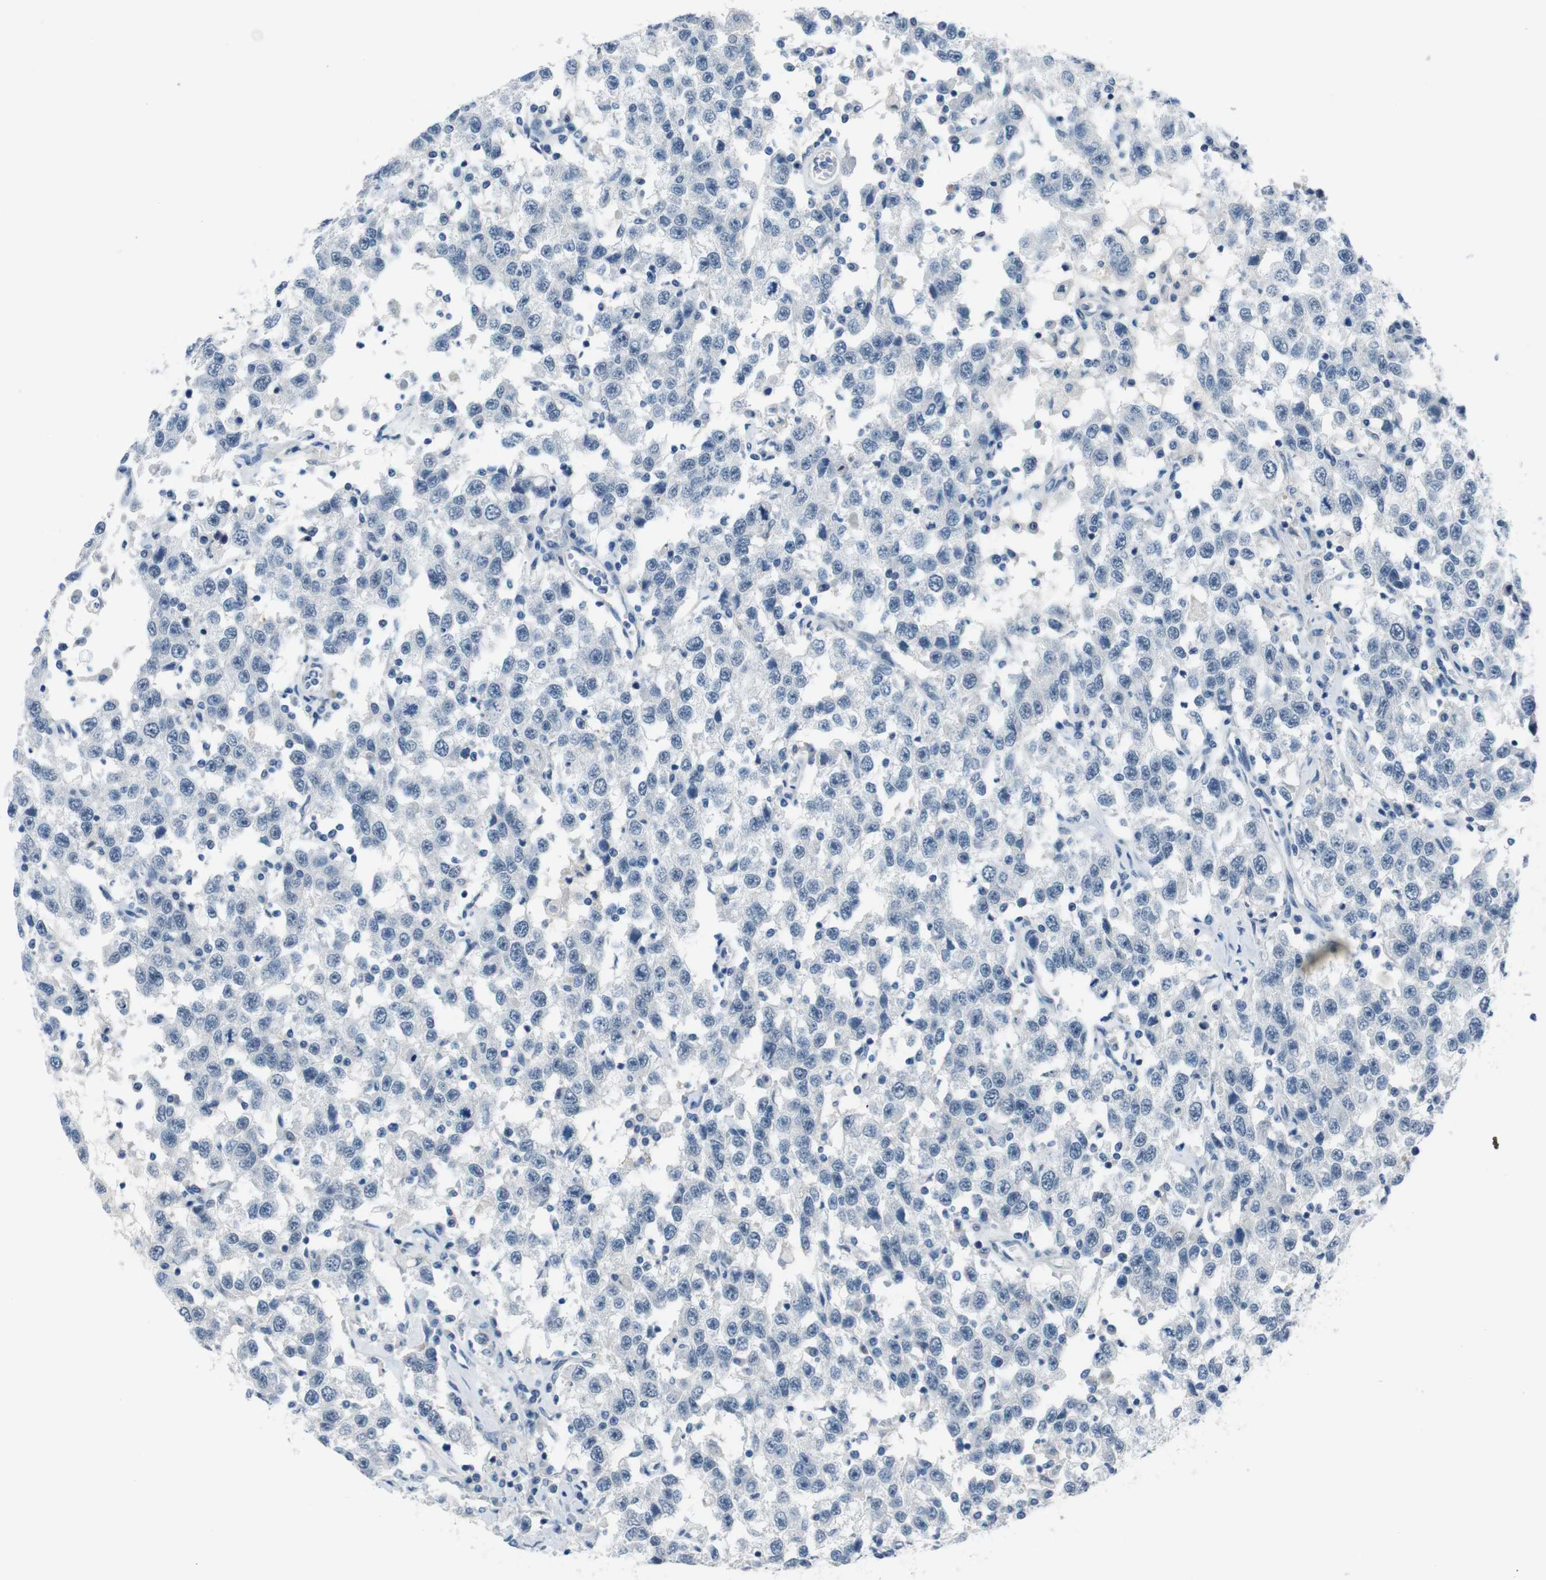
{"staining": {"intensity": "negative", "quantity": "none", "location": "none"}, "tissue": "testis cancer", "cell_type": "Tumor cells", "image_type": "cancer", "snomed": [{"axis": "morphology", "description": "Seminoma, NOS"}, {"axis": "topography", "description": "Testis"}], "caption": "Protein analysis of seminoma (testis) demonstrates no significant staining in tumor cells. (DAB immunohistochemistry (IHC) with hematoxylin counter stain).", "gene": "HRH2", "patient": {"sex": "male", "age": 41}}